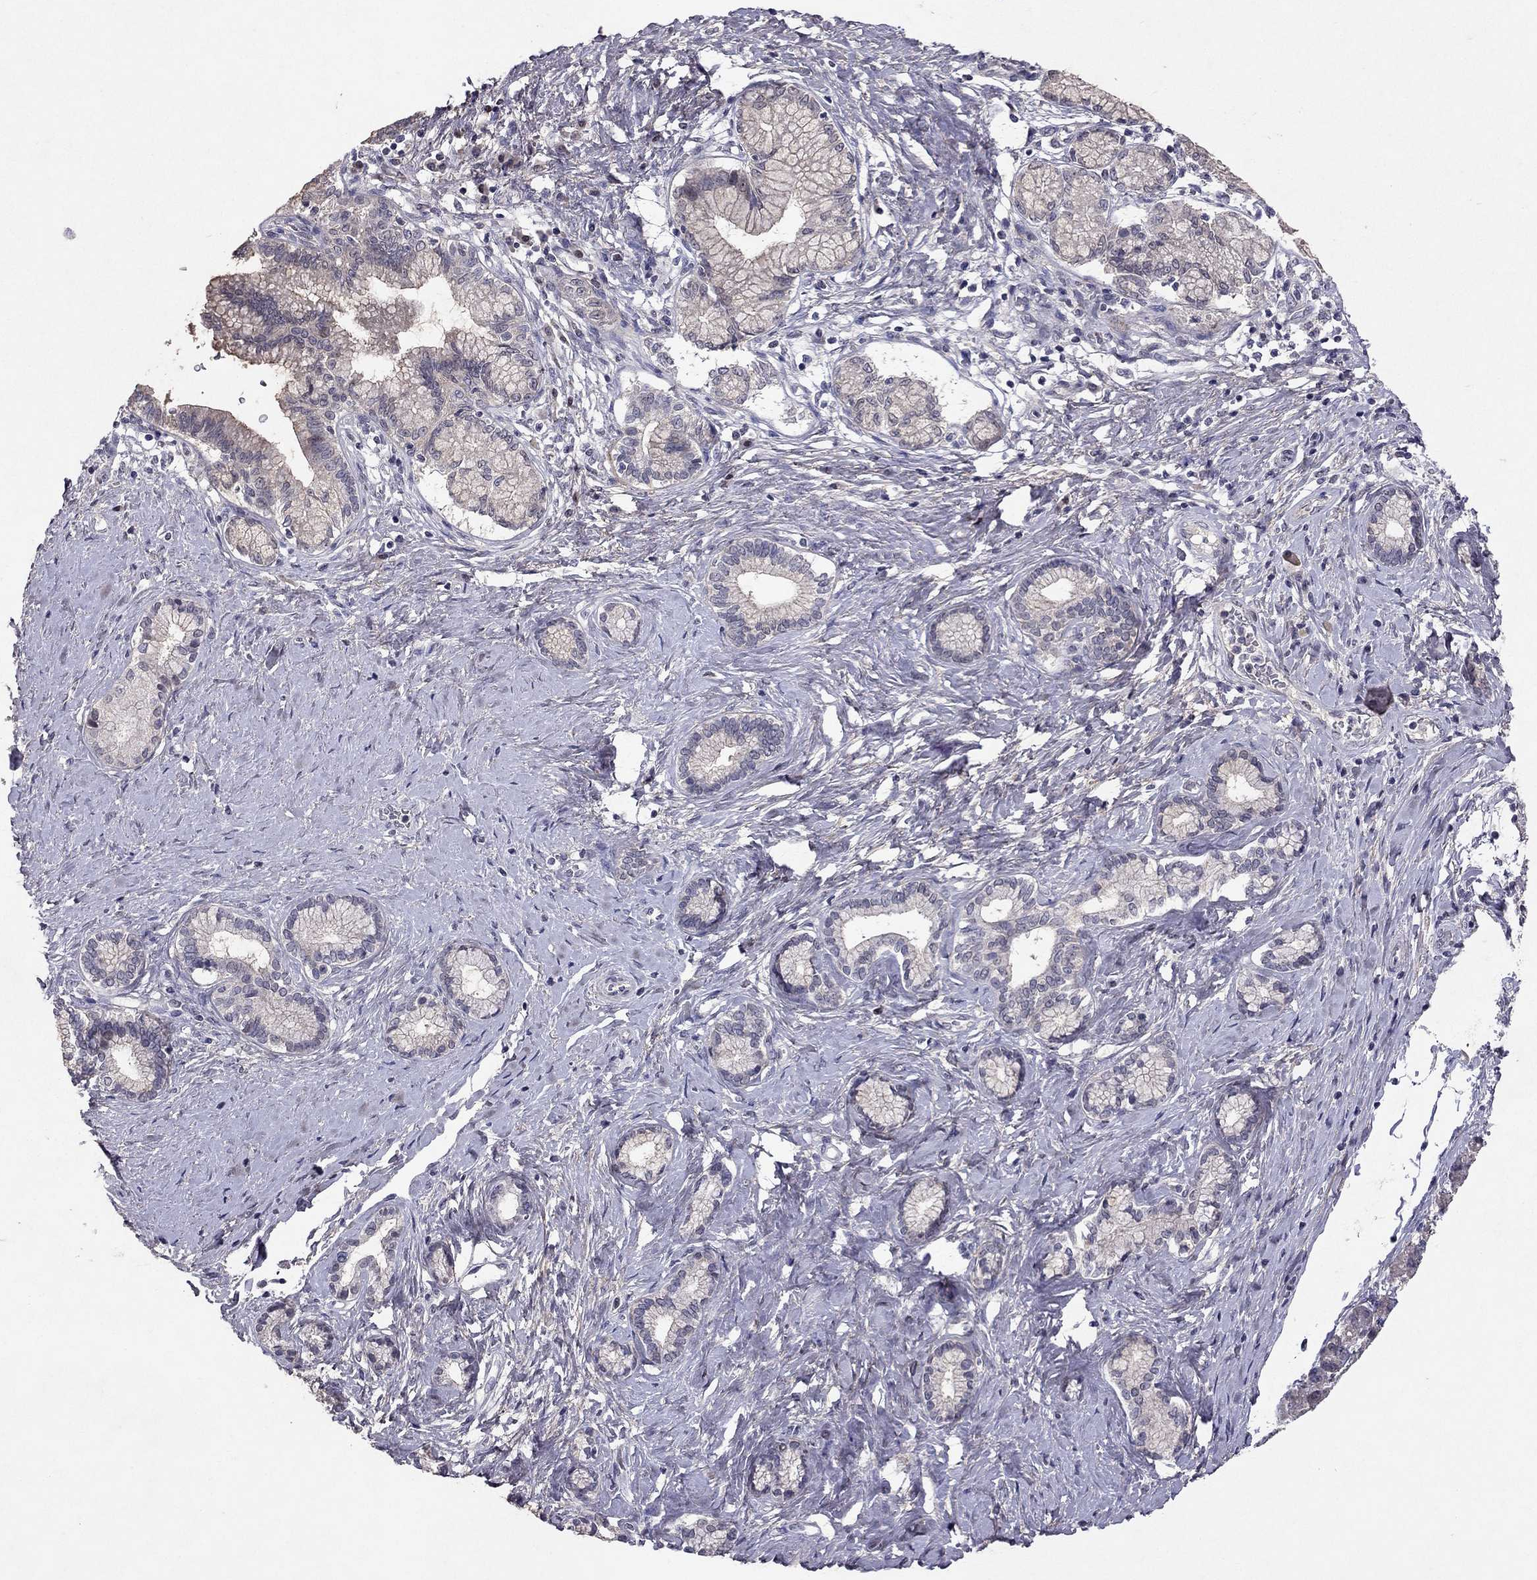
{"staining": {"intensity": "negative", "quantity": "none", "location": "none"}, "tissue": "pancreatic cancer", "cell_type": "Tumor cells", "image_type": "cancer", "snomed": [{"axis": "morphology", "description": "Adenocarcinoma, NOS"}, {"axis": "topography", "description": "Pancreas"}], "caption": "IHC of adenocarcinoma (pancreatic) shows no staining in tumor cells.", "gene": "ESR2", "patient": {"sex": "female", "age": 73}}